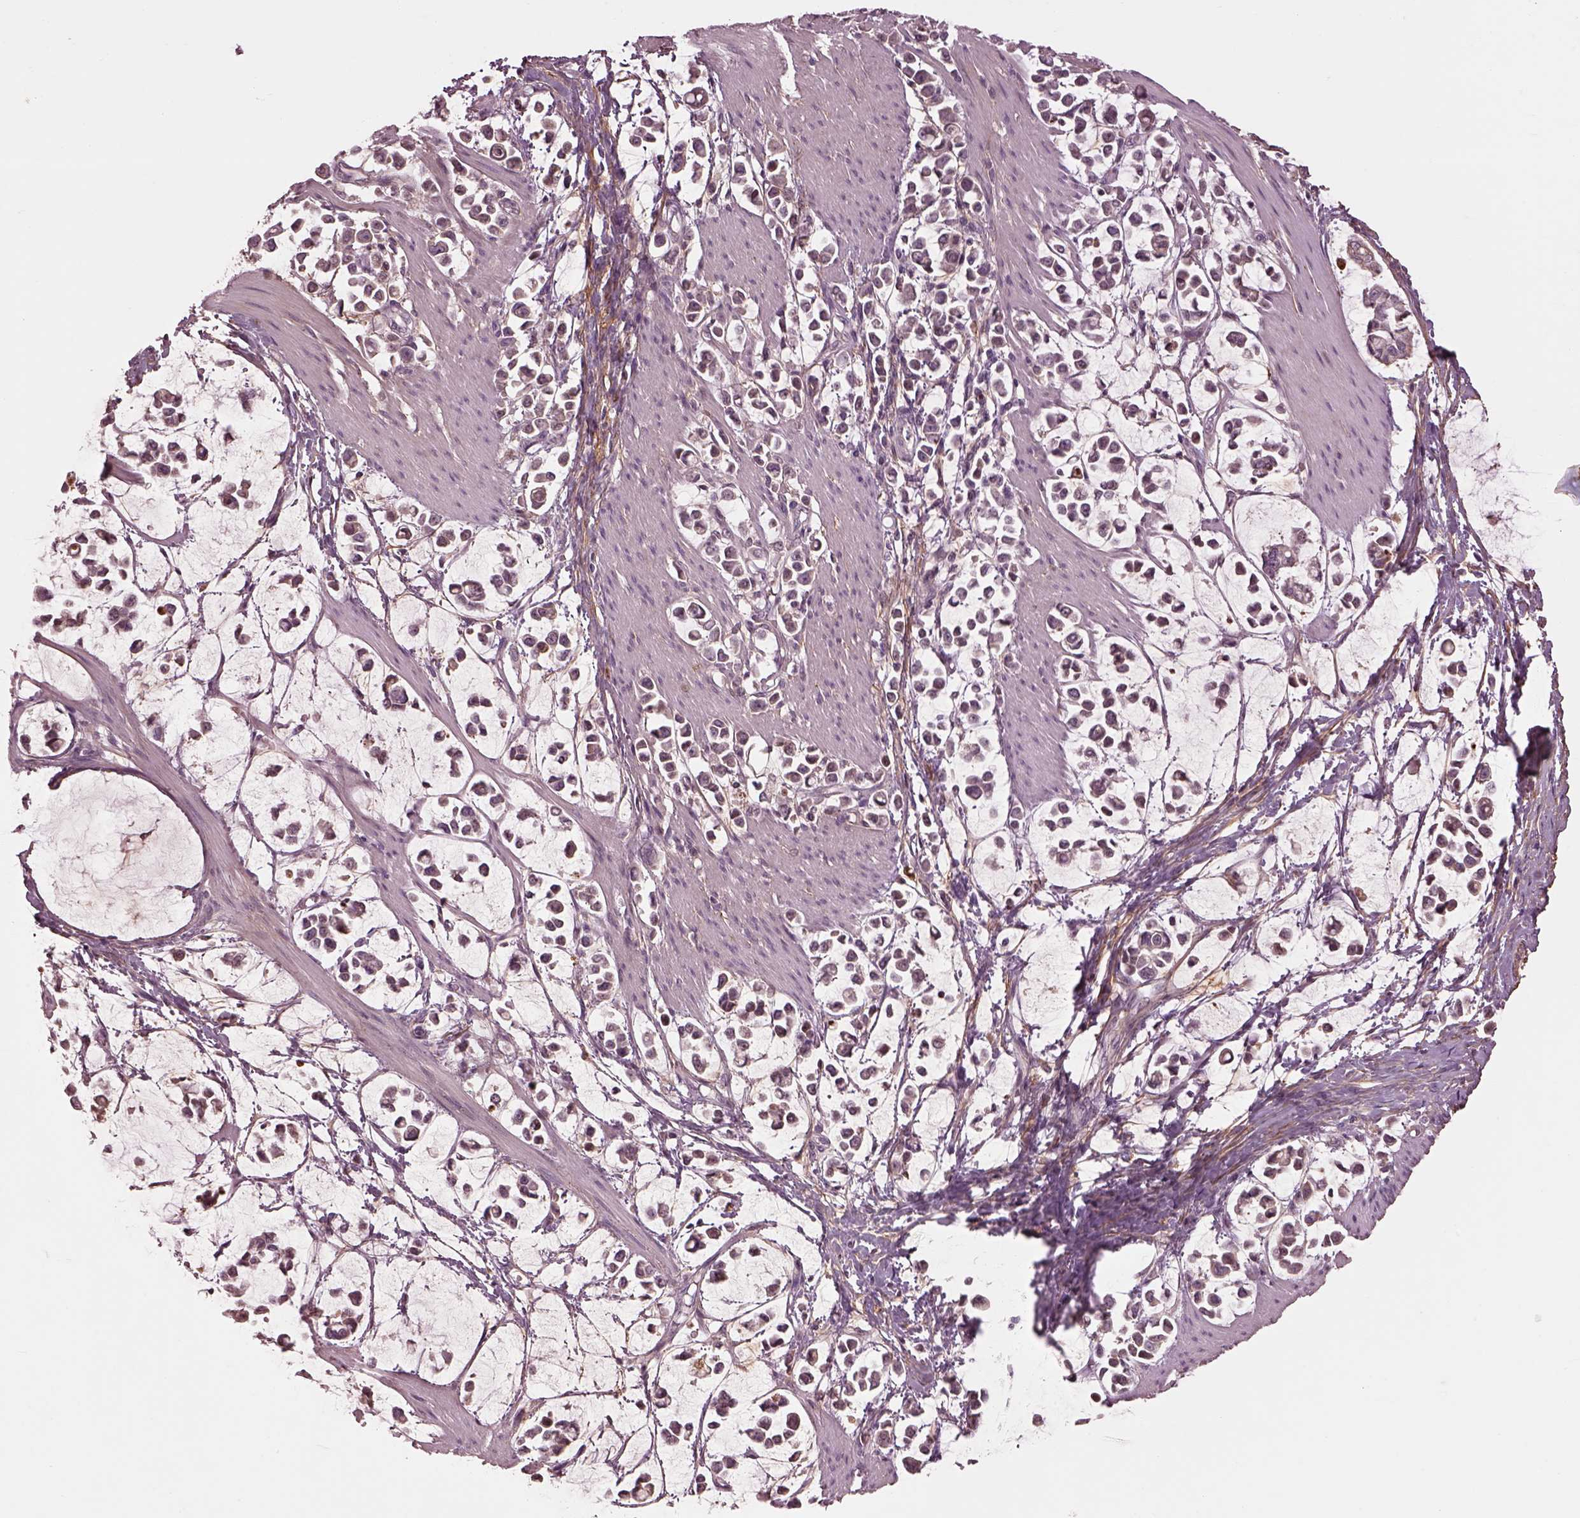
{"staining": {"intensity": "negative", "quantity": "none", "location": "none"}, "tissue": "stomach cancer", "cell_type": "Tumor cells", "image_type": "cancer", "snomed": [{"axis": "morphology", "description": "Adenocarcinoma, NOS"}, {"axis": "topography", "description": "Stomach"}], "caption": "Tumor cells show no significant protein staining in stomach adenocarcinoma.", "gene": "EFEMP1", "patient": {"sex": "male", "age": 82}}